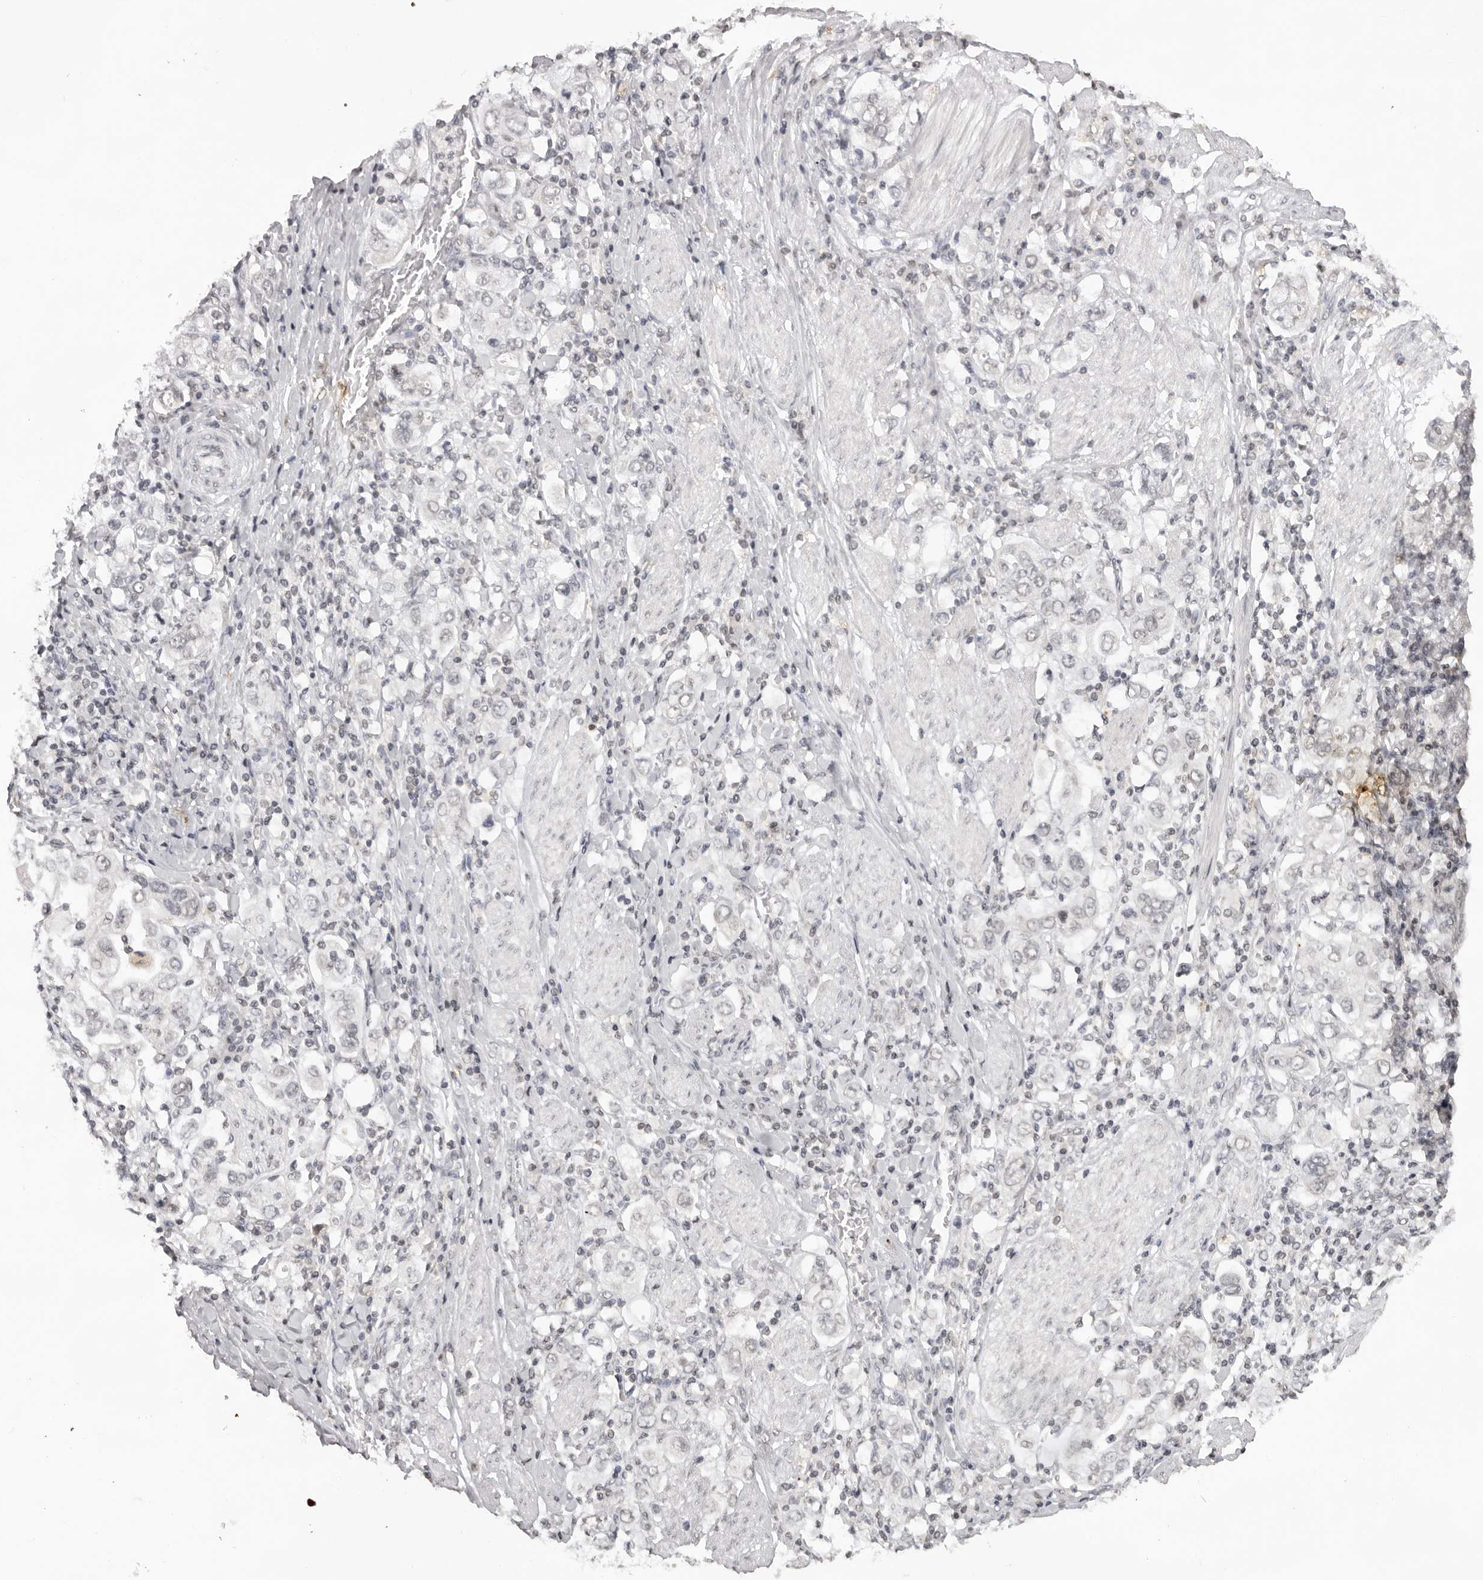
{"staining": {"intensity": "negative", "quantity": "none", "location": "none"}, "tissue": "stomach cancer", "cell_type": "Tumor cells", "image_type": "cancer", "snomed": [{"axis": "morphology", "description": "Adenocarcinoma, NOS"}, {"axis": "topography", "description": "Stomach, upper"}], "caption": "High power microscopy image of an IHC photomicrograph of stomach cancer (adenocarcinoma), revealing no significant positivity in tumor cells.", "gene": "NTM", "patient": {"sex": "male", "age": 62}}